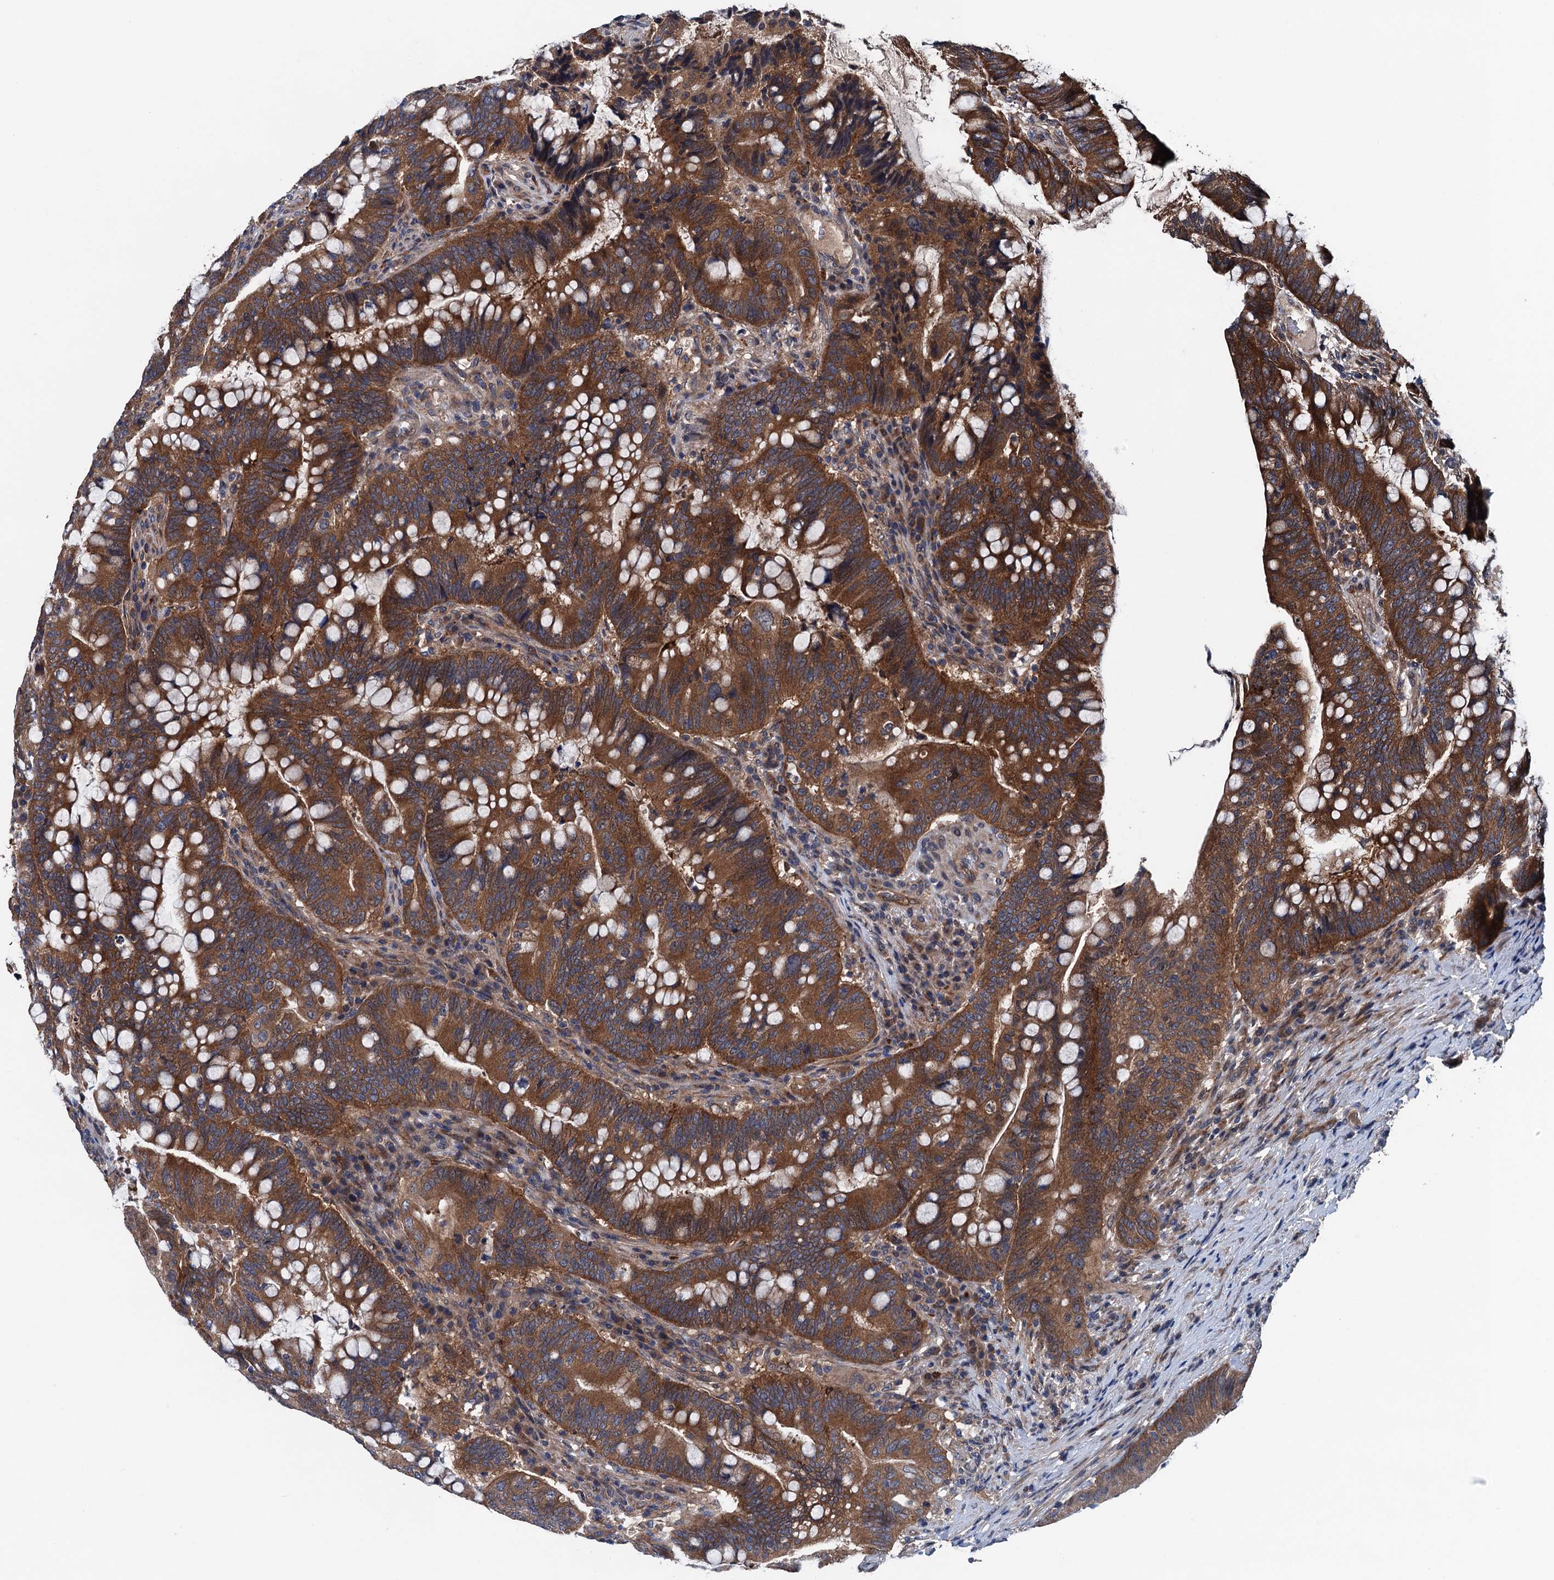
{"staining": {"intensity": "strong", "quantity": ">75%", "location": "cytoplasmic/membranous"}, "tissue": "colorectal cancer", "cell_type": "Tumor cells", "image_type": "cancer", "snomed": [{"axis": "morphology", "description": "Adenocarcinoma, NOS"}, {"axis": "topography", "description": "Colon"}], "caption": "Brown immunohistochemical staining in human adenocarcinoma (colorectal) shows strong cytoplasmic/membranous expression in approximately >75% of tumor cells.", "gene": "BLTP3B", "patient": {"sex": "female", "age": 66}}